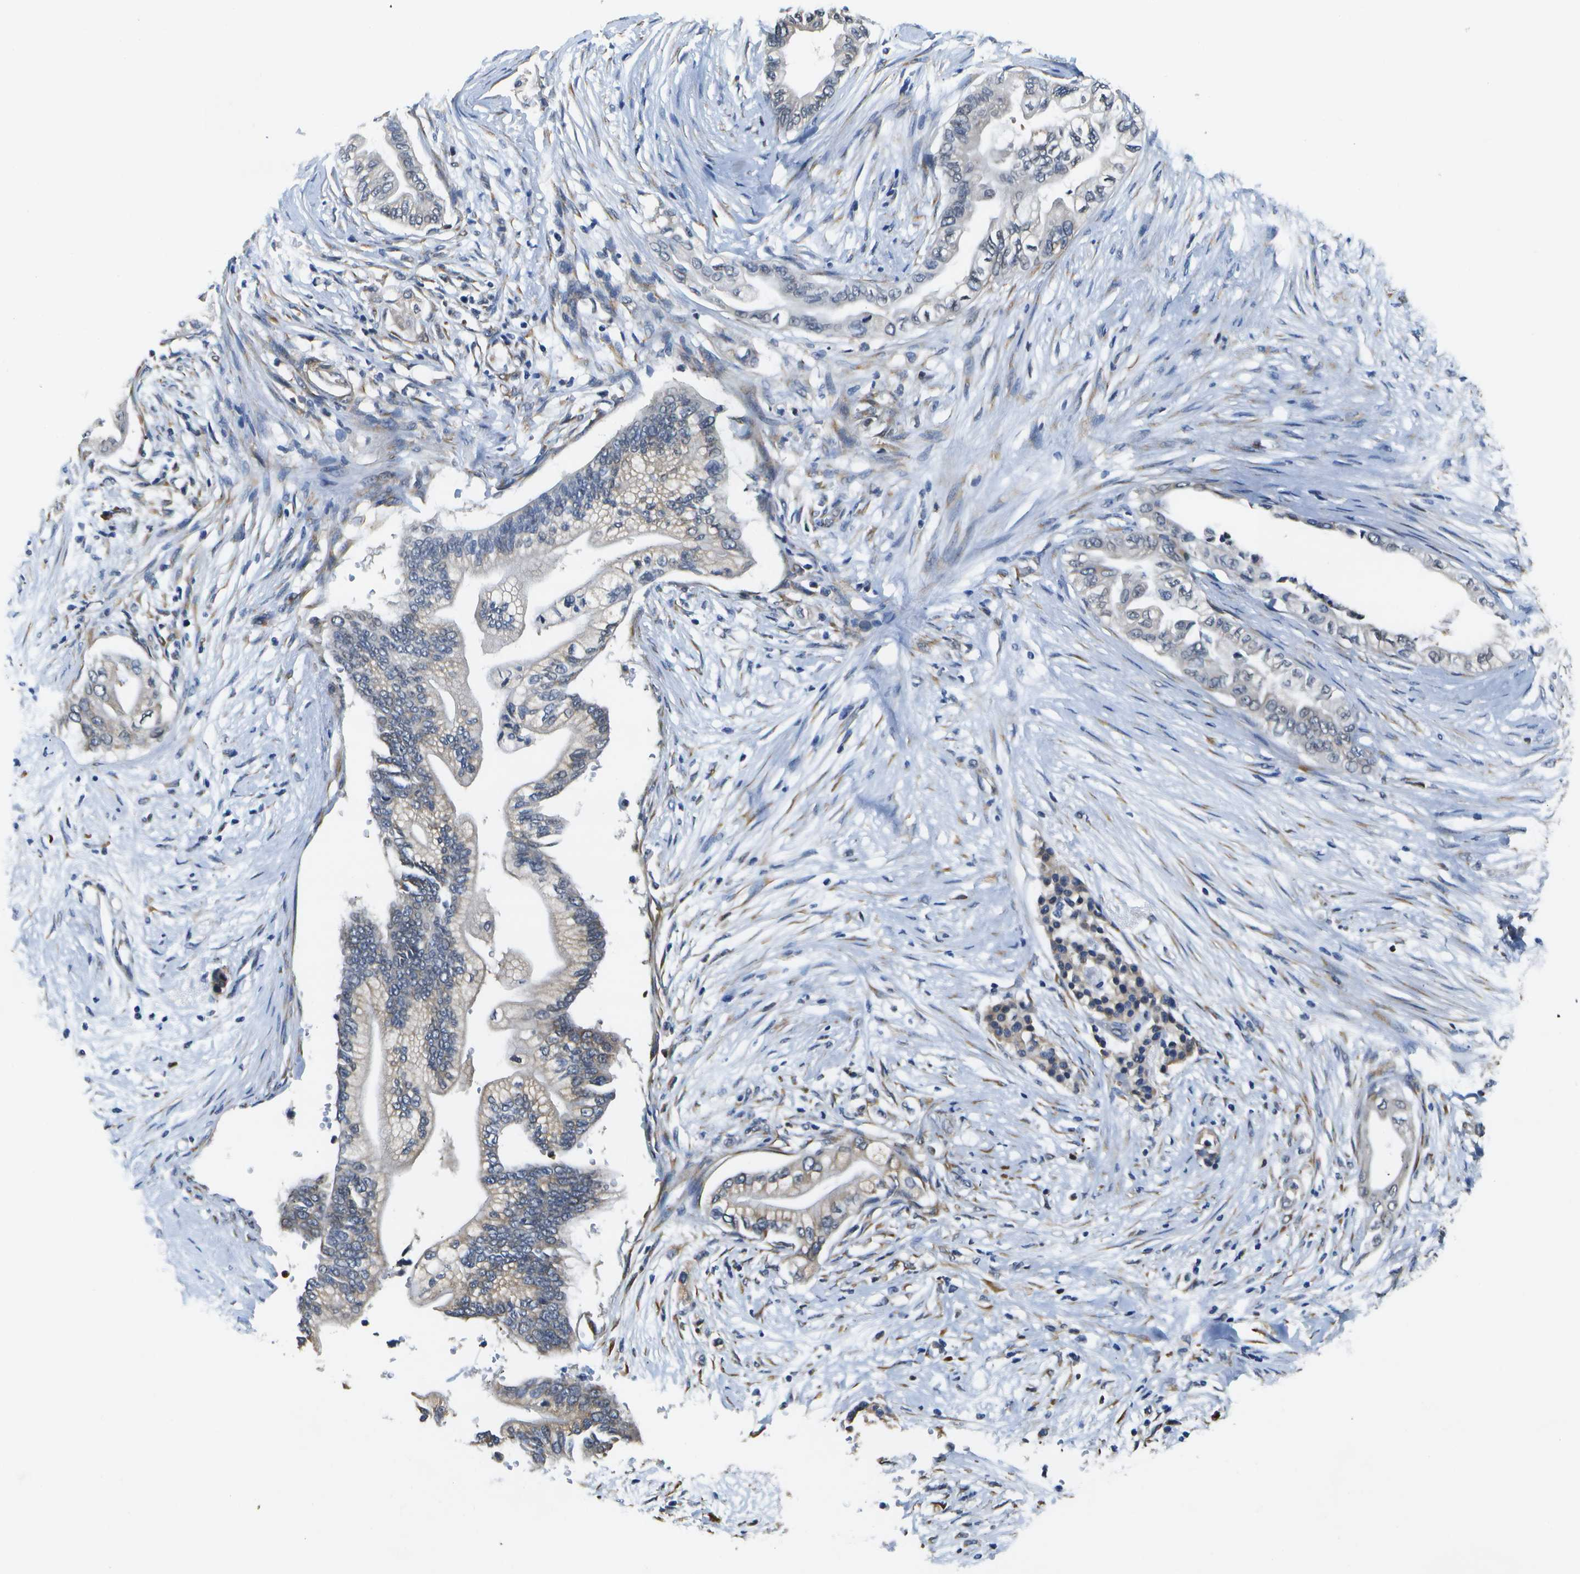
{"staining": {"intensity": "weak", "quantity": "<25%", "location": "cytoplasmic/membranous"}, "tissue": "pancreatic cancer", "cell_type": "Tumor cells", "image_type": "cancer", "snomed": [{"axis": "morphology", "description": "Normal tissue, NOS"}, {"axis": "morphology", "description": "Adenocarcinoma, NOS"}, {"axis": "topography", "description": "Pancreas"}, {"axis": "topography", "description": "Duodenum"}], "caption": "Tumor cells are negative for brown protein staining in pancreatic cancer.", "gene": "DSE", "patient": {"sex": "female", "age": 60}}